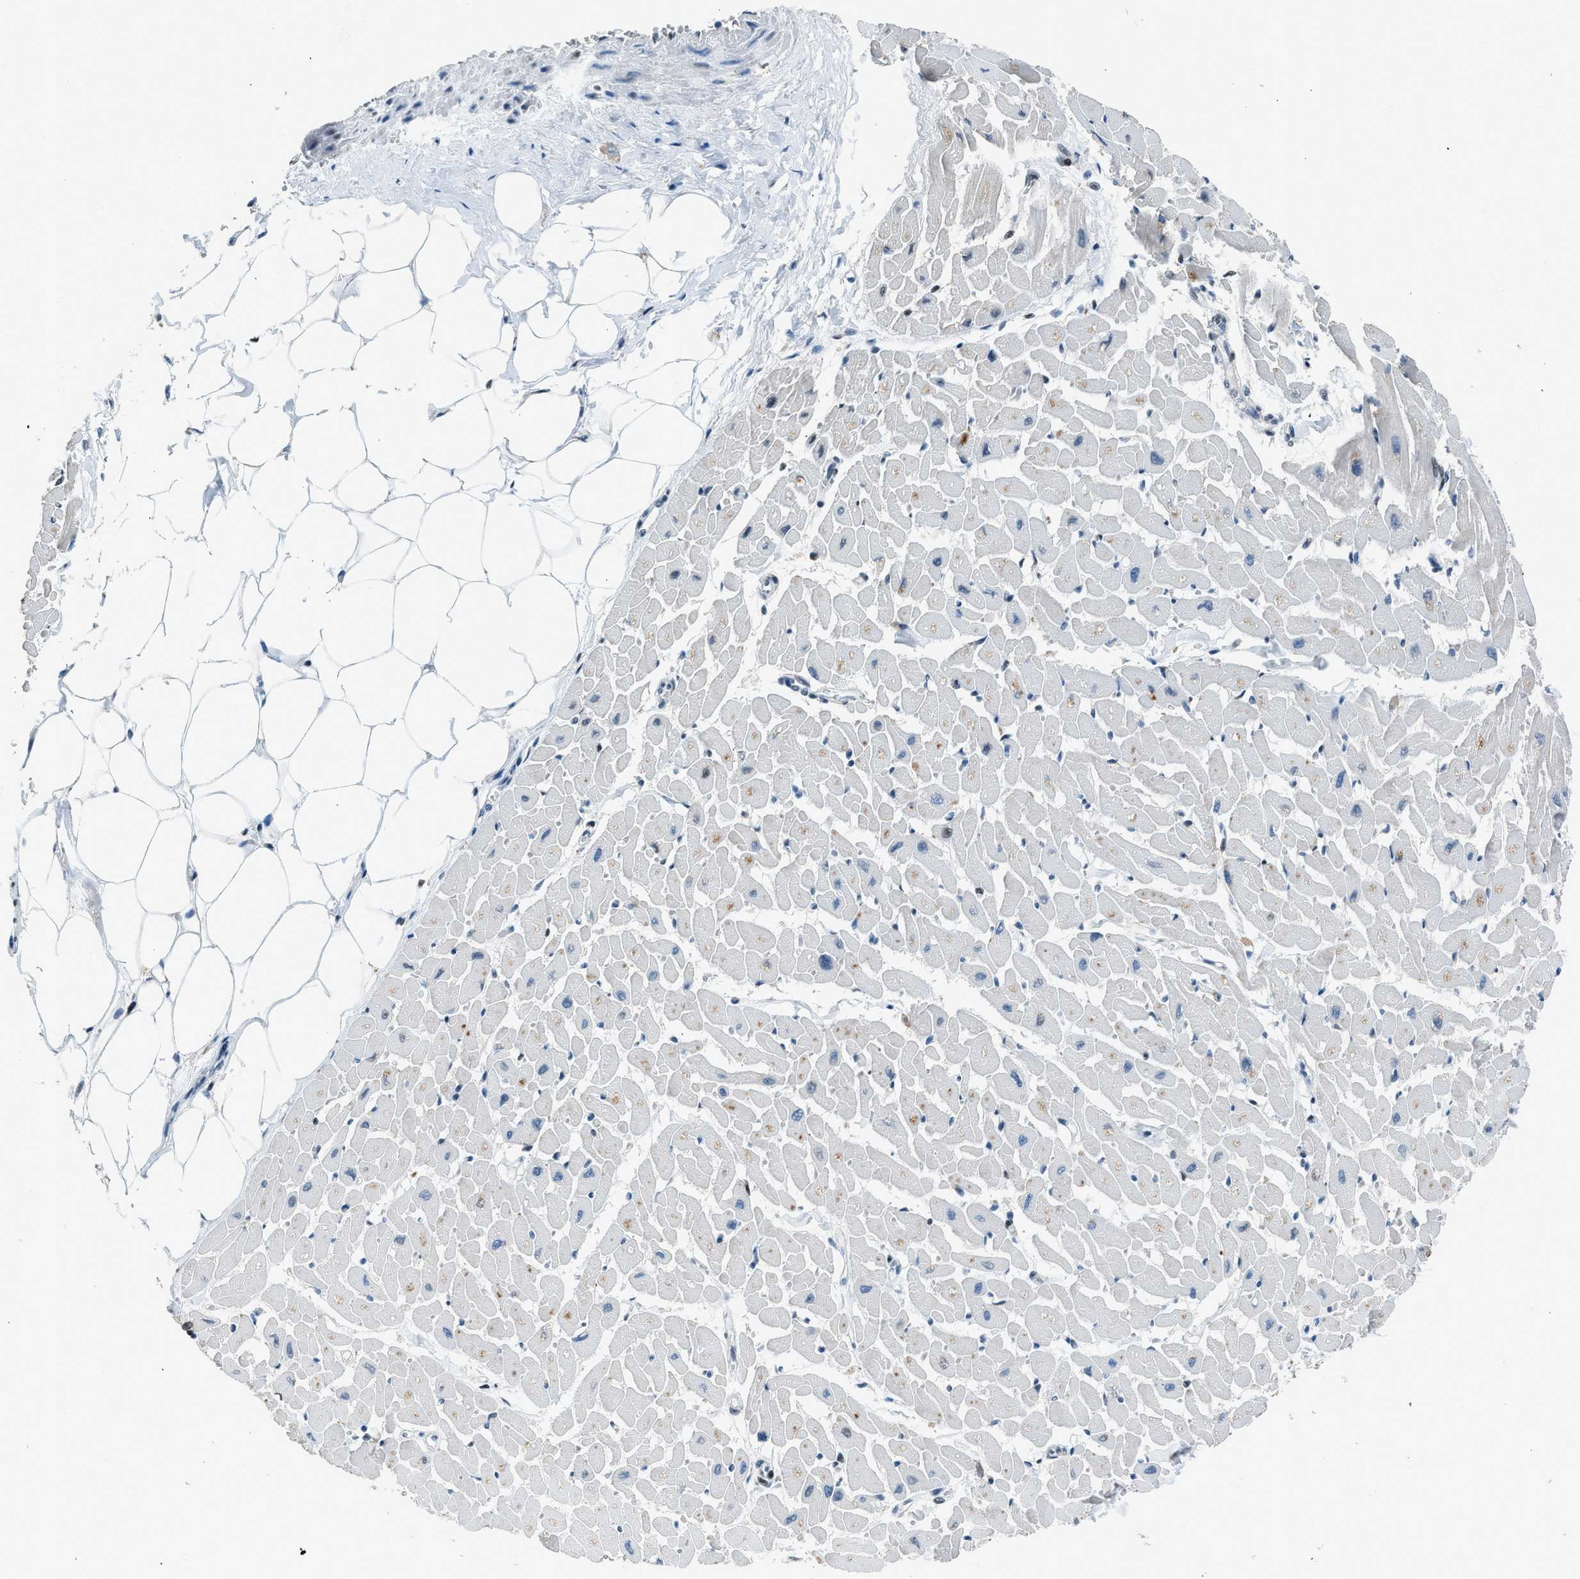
{"staining": {"intensity": "weak", "quantity": "25%-75%", "location": "cytoplasmic/membranous"}, "tissue": "heart muscle", "cell_type": "Cardiomyocytes", "image_type": "normal", "snomed": [{"axis": "morphology", "description": "Normal tissue, NOS"}, {"axis": "topography", "description": "Heart"}], "caption": "An IHC micrograph of normal tissue is shown. Protein staining in brown shows weak cytoplasmic/membranous positivity in heart muscle within cardiomyocytes.", "gene": "RNF41", "patient": {"sex": "female", "age": 19}}